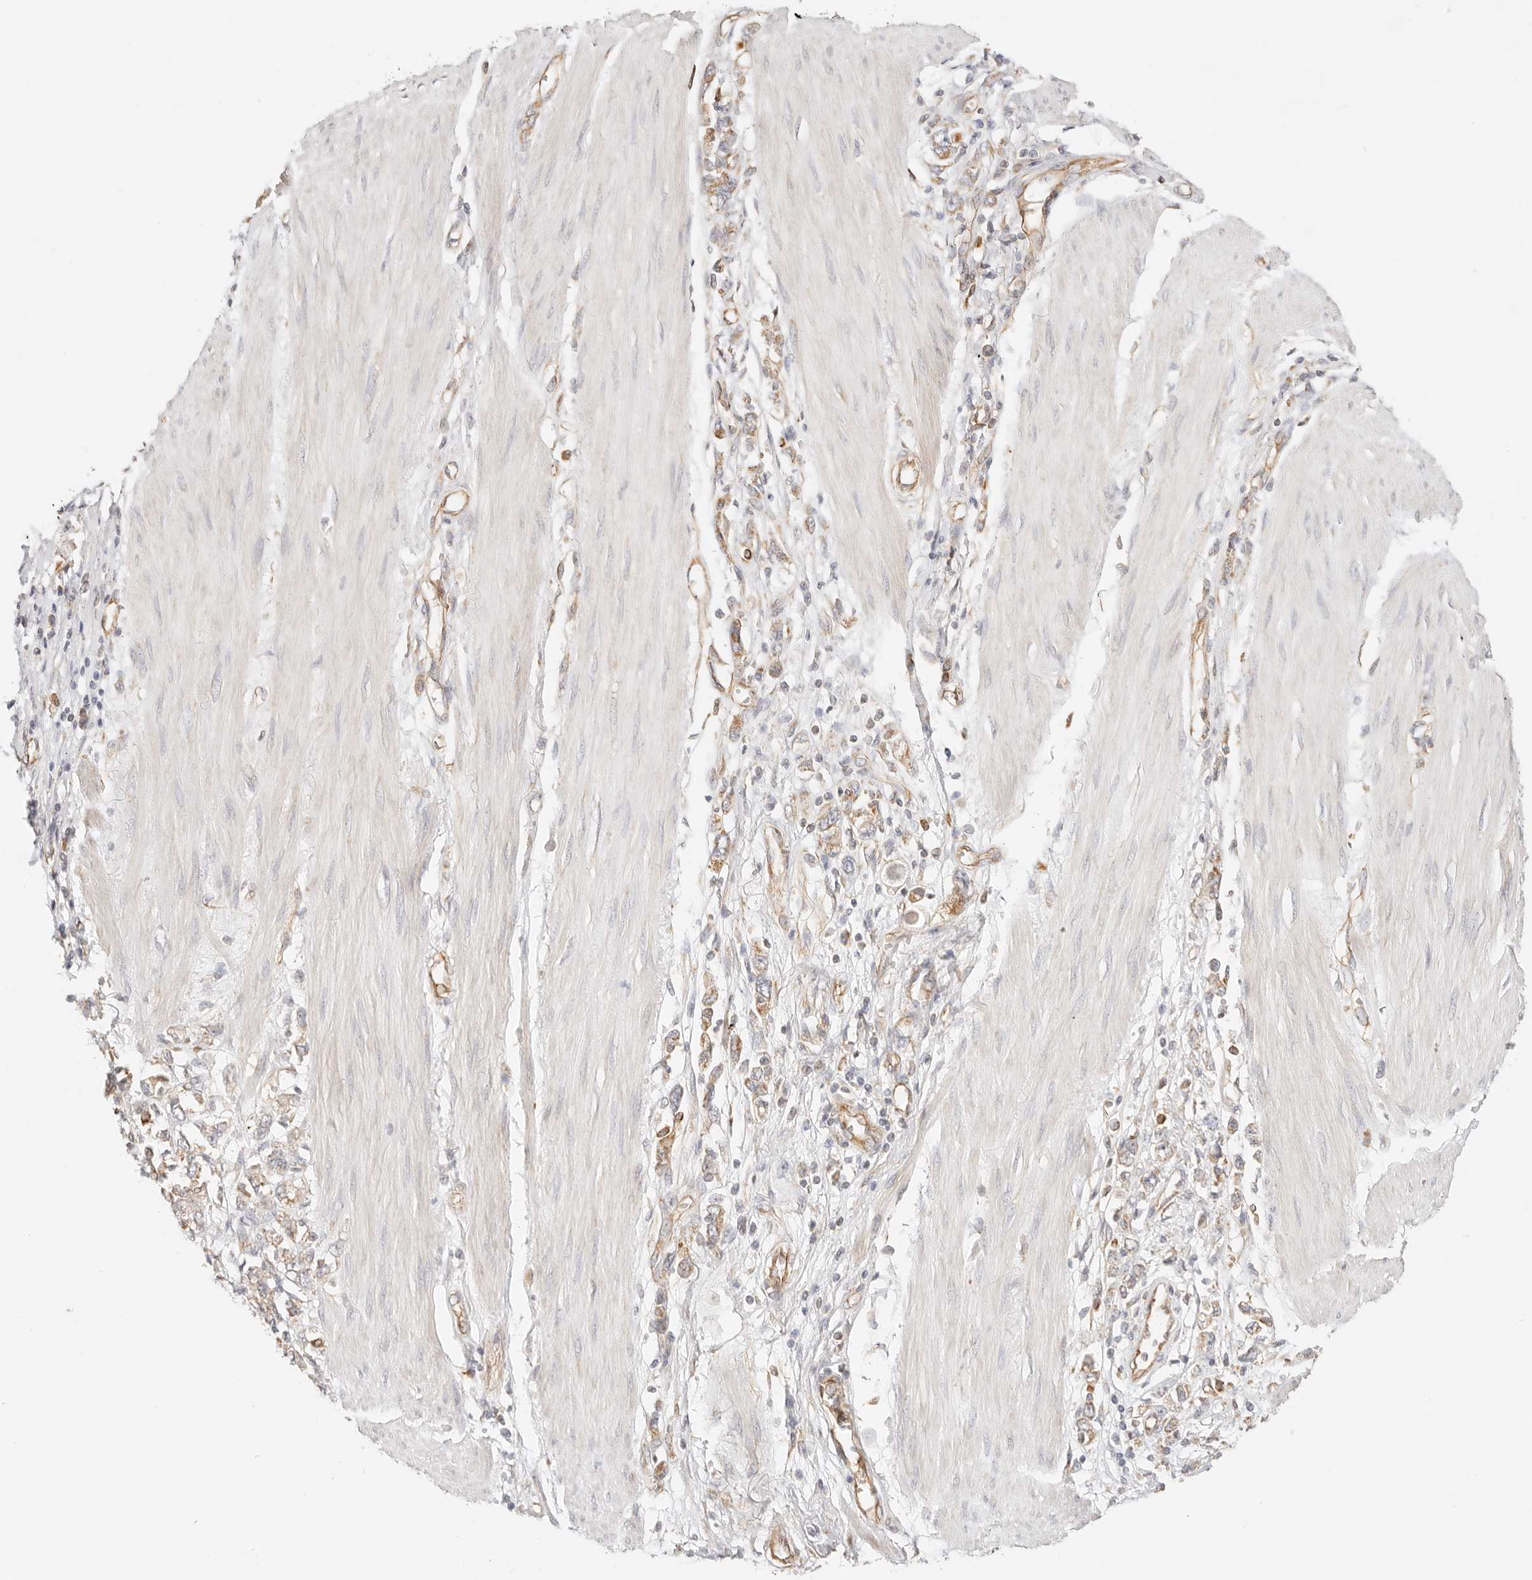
{"staining": {"intensity": "moderate", "quantity": ">75%", "location": "cytoplasmic/membranous"}, "tissue": "stomach cancer", "cell_type": "Tumor cells", "image_type": "cancer", "snomed": [{"axis": "morphology", "description": "Adenocarcinoma, NOS"}, {"axis": "topography", "description": "Stomach"}], "caption": "Adenocarcinoma (stomach) tissue demonstrates moderate cytoplasmic/membranous expression in about >75% of tumor cells, visualized by immunohistochemistry.", "gene": "ZC3H11A", "patient": {"sex": "female", "age": 76}}